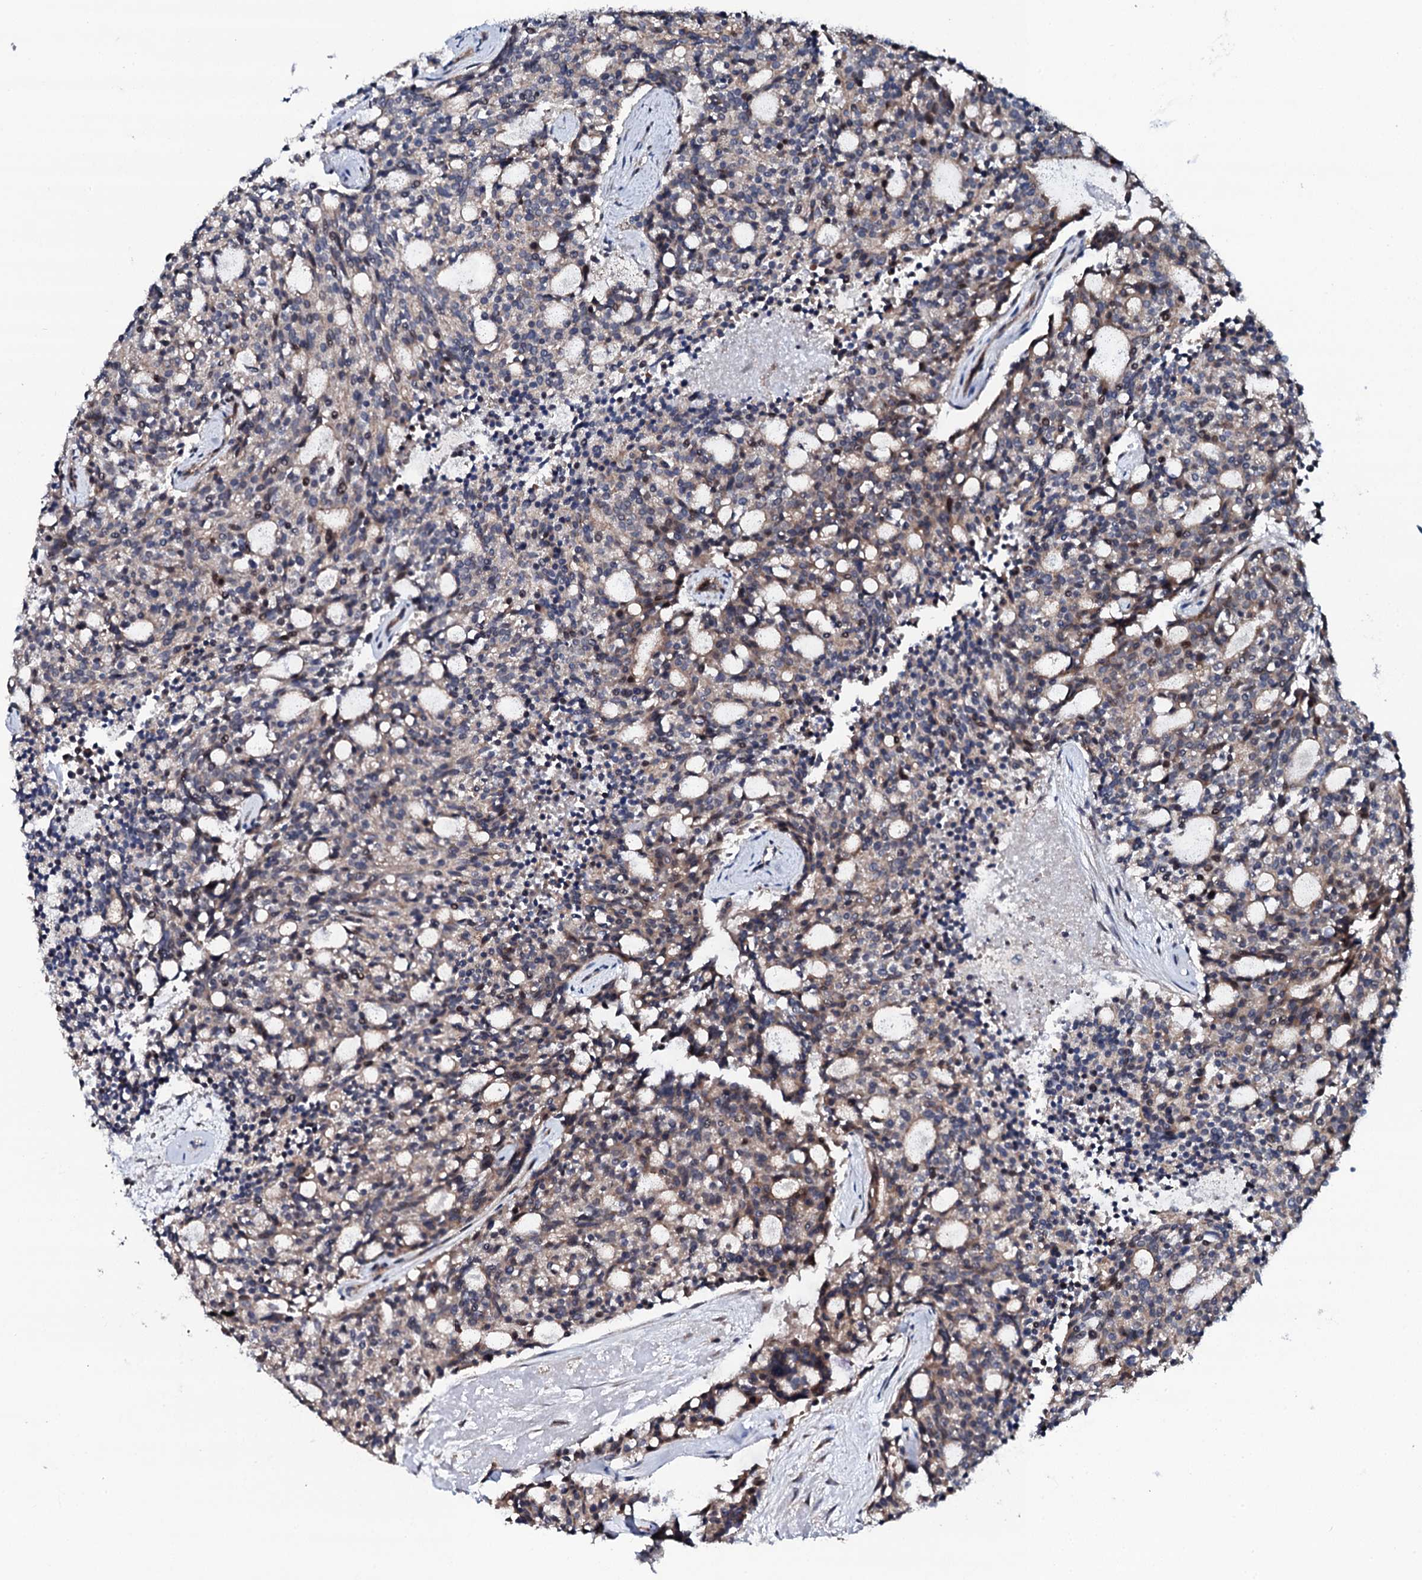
{"staining": {"intensity": "weak", "quantity": "25%-75%", "location": "cytoplasmic/membranous"}, "tissue": "carcinoid", "cell_type": "Tumor cells", "image_type": "cancer", "snomed": [{"axis": "morphology", "description": "Carcinoid, malignant, NOS"}, {"axis": "topography", "description": "Pancreas"}], "caption": "Immunohistochemical staining of human malignant carcinoid shows low levels of weak cytoplasmic/membranous expression in about 25%-75% of tumor cells.", "gene": "CIAO2A", "patient": {"sex": "female", "age": 54}}